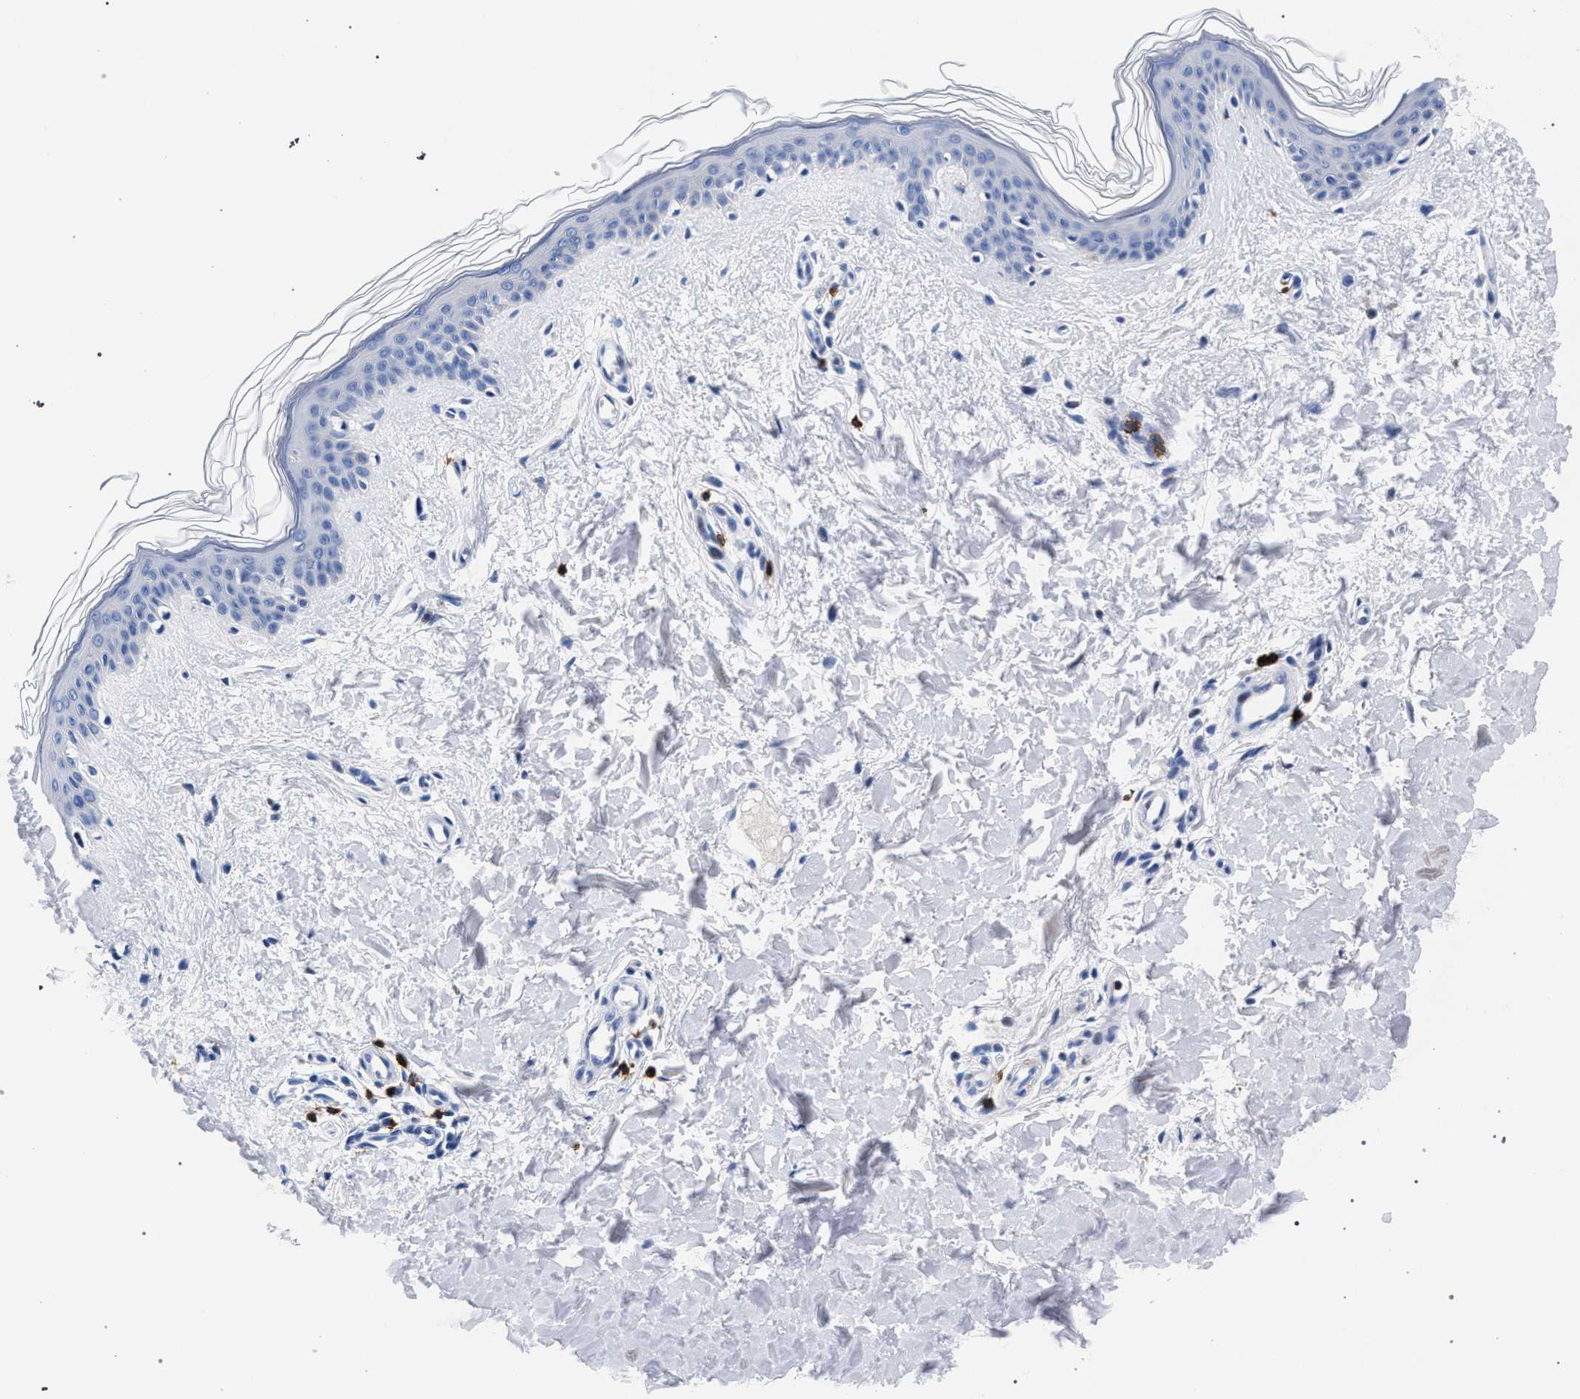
{"staining": {"intensity": "negative", "quantity": "none", "location": "none"}, "tissue": "skin", "cell_type": "Fibroblasts", "image_type": "normal", "snomed": [{"axis": "morphology", "description": "Normal tissue, NOS"}, {"axis": "topography", "description": "Skin"}], "caption": "Immunohistochemistry (IHC) of benign skin reveals no expression in fibroblasts.", "gene": "KLRK1", "patient": {"sex": "female", "age": 41}}